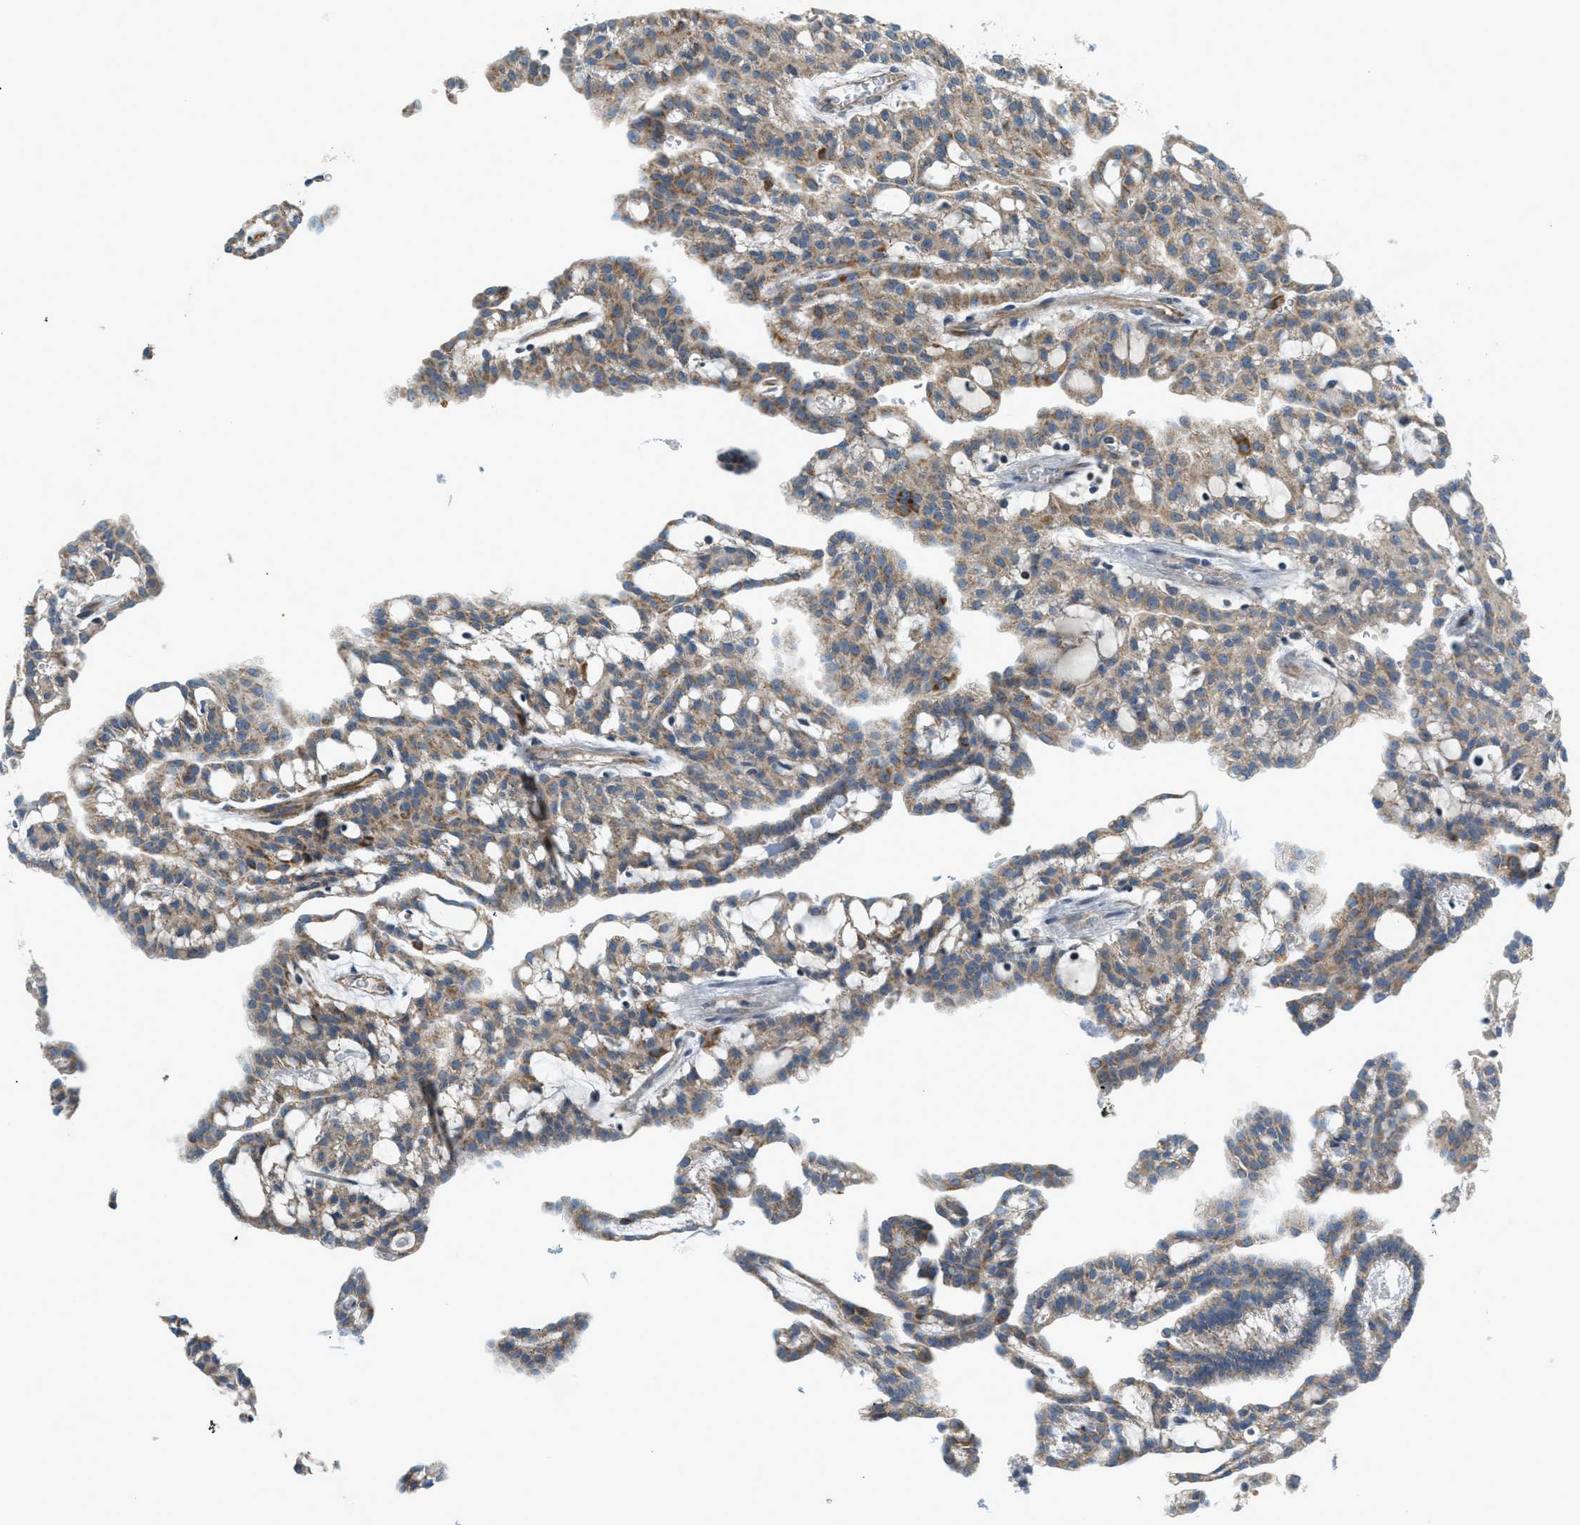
{"staining": {"intensity": "moderate", "quantity": ">75%", "location": "cytoplasmic/membranous"}, "tissue": "renal cancer", "cell_type": "Tumor cells", "image_type": "cancer", "snomed": [{"axis": "morphology", "description": "Adenocarcinoma, NOS"}, {"axis": "topography", "description": "Kidney"}], "caption": "This photomicrograph shows IHC staining of renal adenocarcinoma, with medium moderate cytoplasmic/membranous expression in approximately >75% of tumor cells.", "gene": "PIGG", "patient": {"sex": "male", "age": 63}}